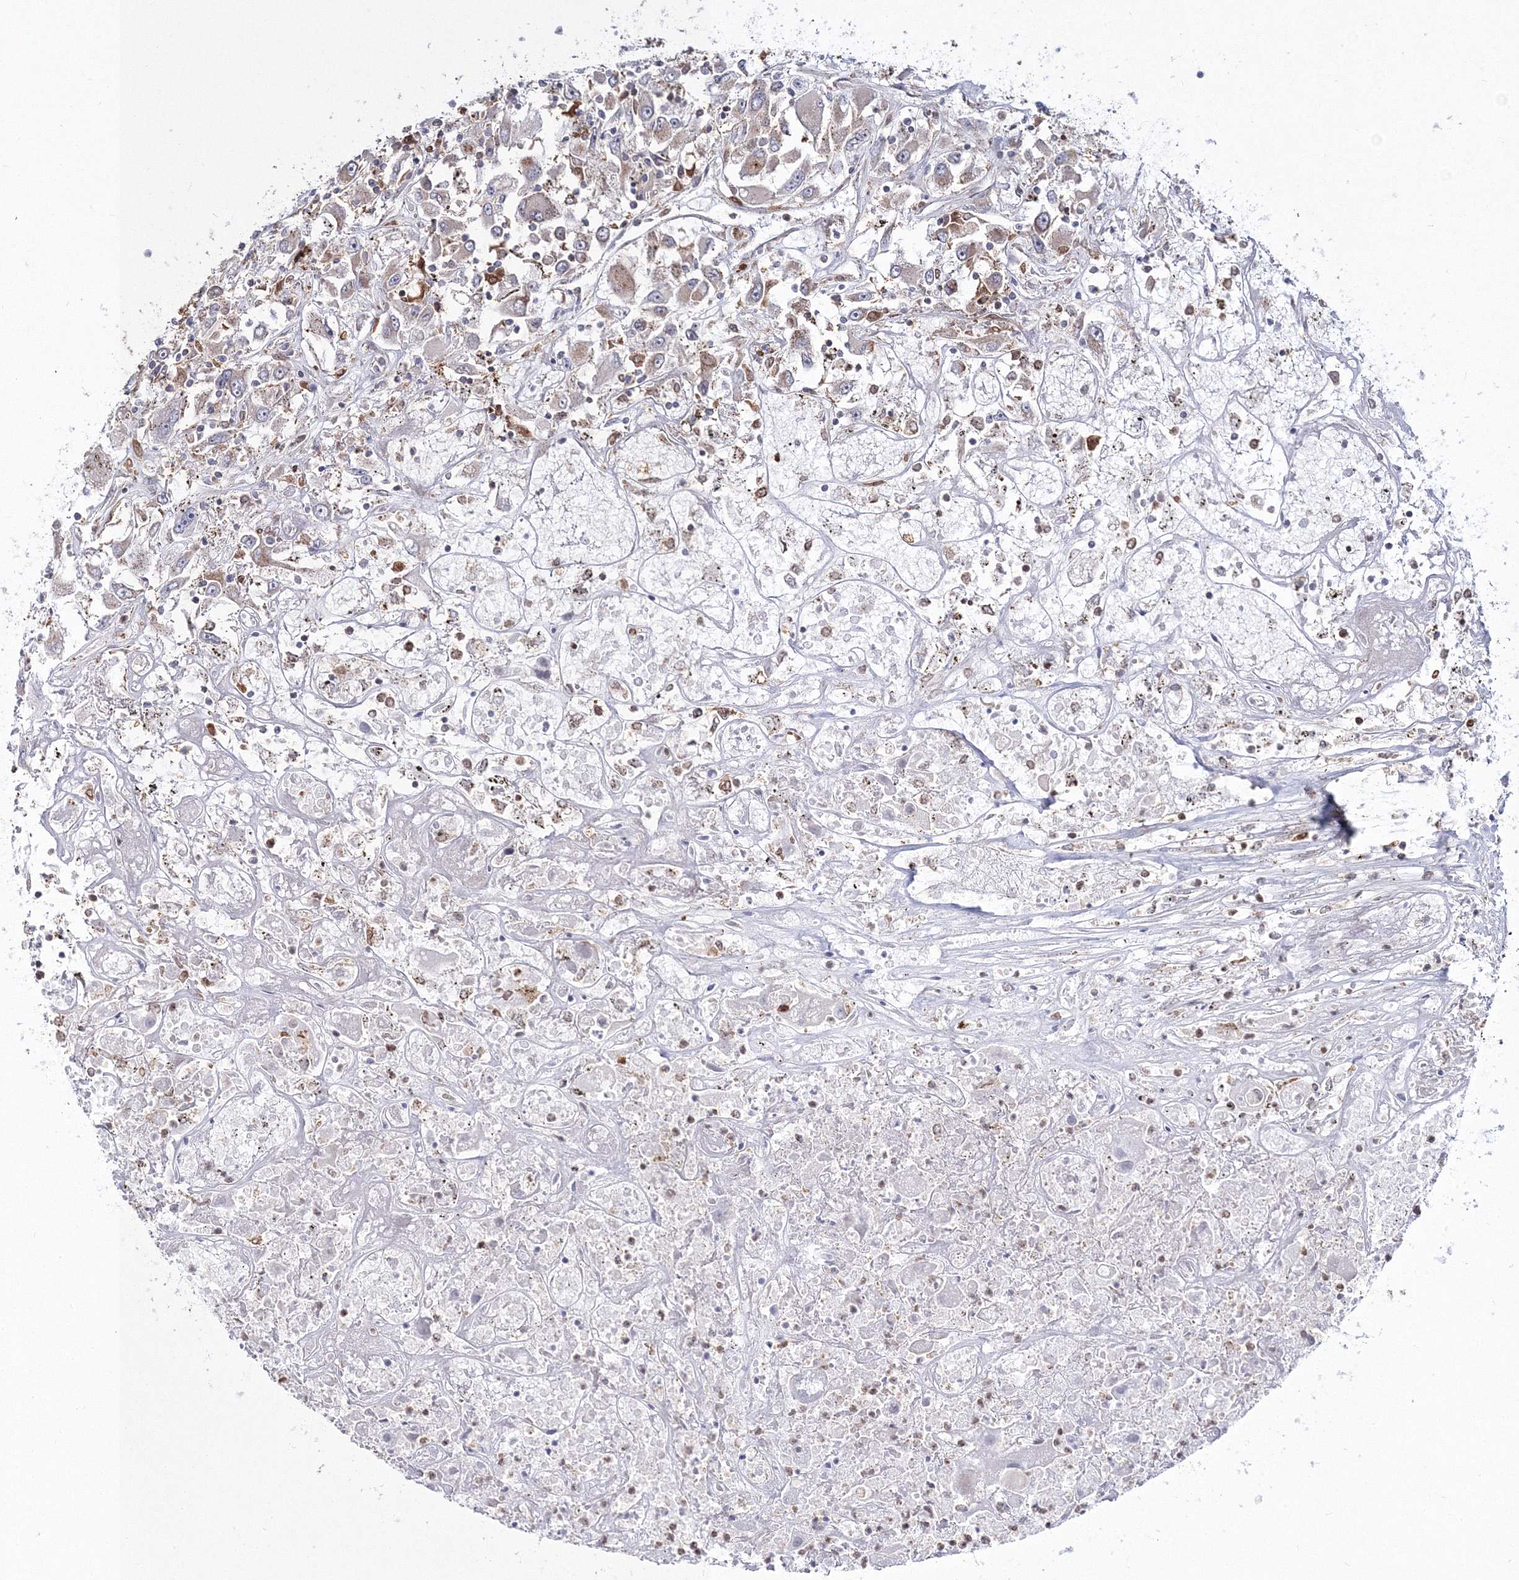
{"staining": {"intensity": "negative", "quantity": "none", "location": "none"}, "tissue": "renal cancer", "cell_type": "Tumor cells", "image_type": "cancer", "snomed": [{"axis": "morphology", "description": "Adenocarcinoma, NOS"}, {"axis": "topography", "description": "Kidney"}], "caption": "A micrograph of human renal cancer is negative for staining in tumor cells.", "gene": "ARCN1", "patient": {"sex": "female", "age": 52}}